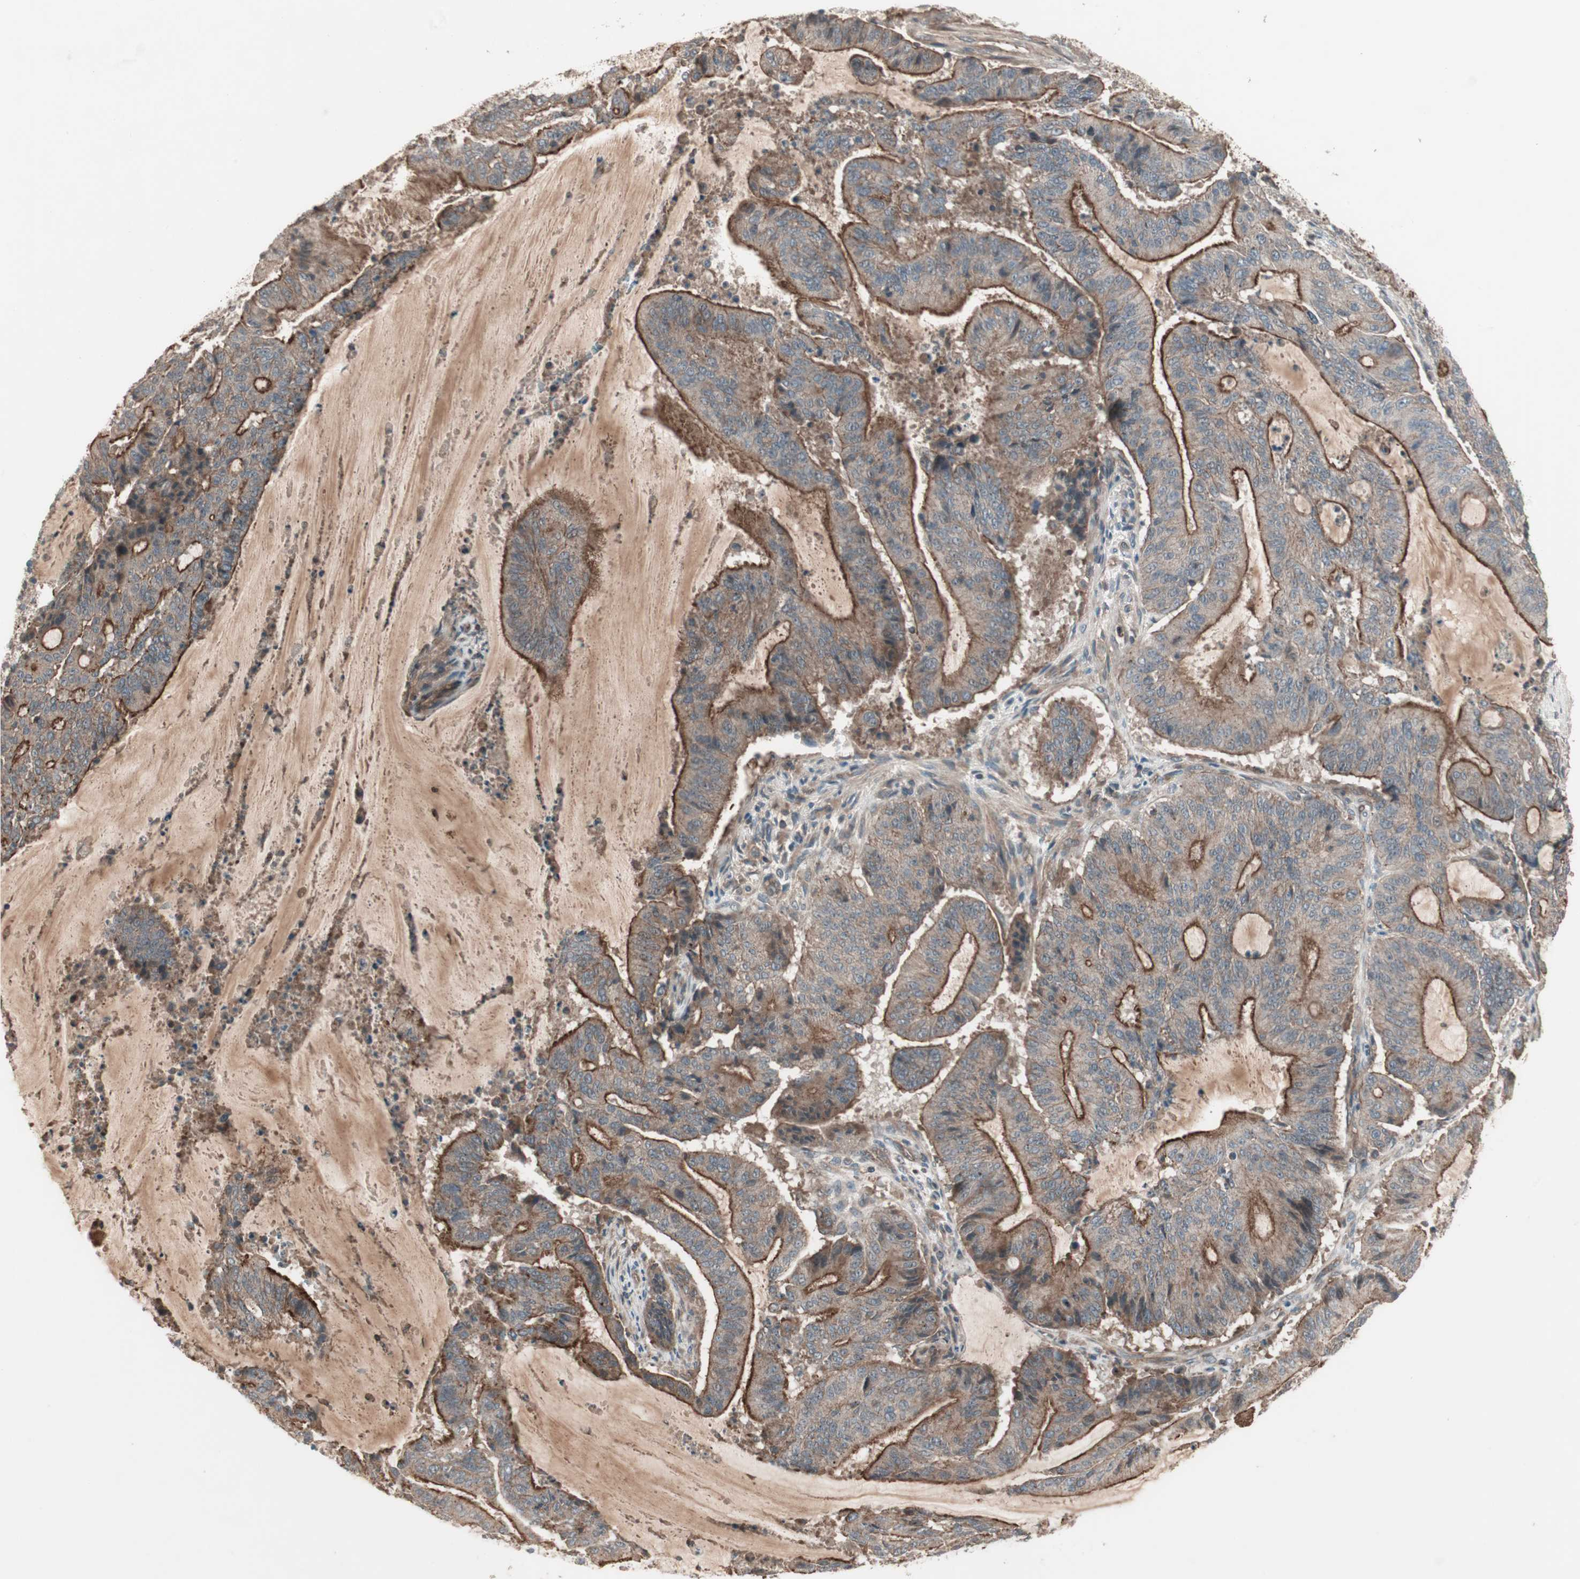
{"staining": {"intensity": "strong", "quantity": "25%-75%", "location": "cytoplasmic/membranous"}, "tissue": "liver cancer", "cell_type": "Tumor cells", "image_type": "cancer", "snomed": [{"axis": "morphology", "description": "Cholangiocarcinoma"}, {"axis": "topography", "description": "Liver"}], "caption": "IHC histopathology image of neoplastic tissue: liver cancer (cholangiocarcinoma) stained using immunohistochemistry (IHC) shows high levels of strong protein expression localized specifically in the cytoplasmic/membranous of tumor cells, appearing as a cytoplasmic/membranous brown color.", "gene": "TFPI", "patient": {"sex": "female", "age": 73}}